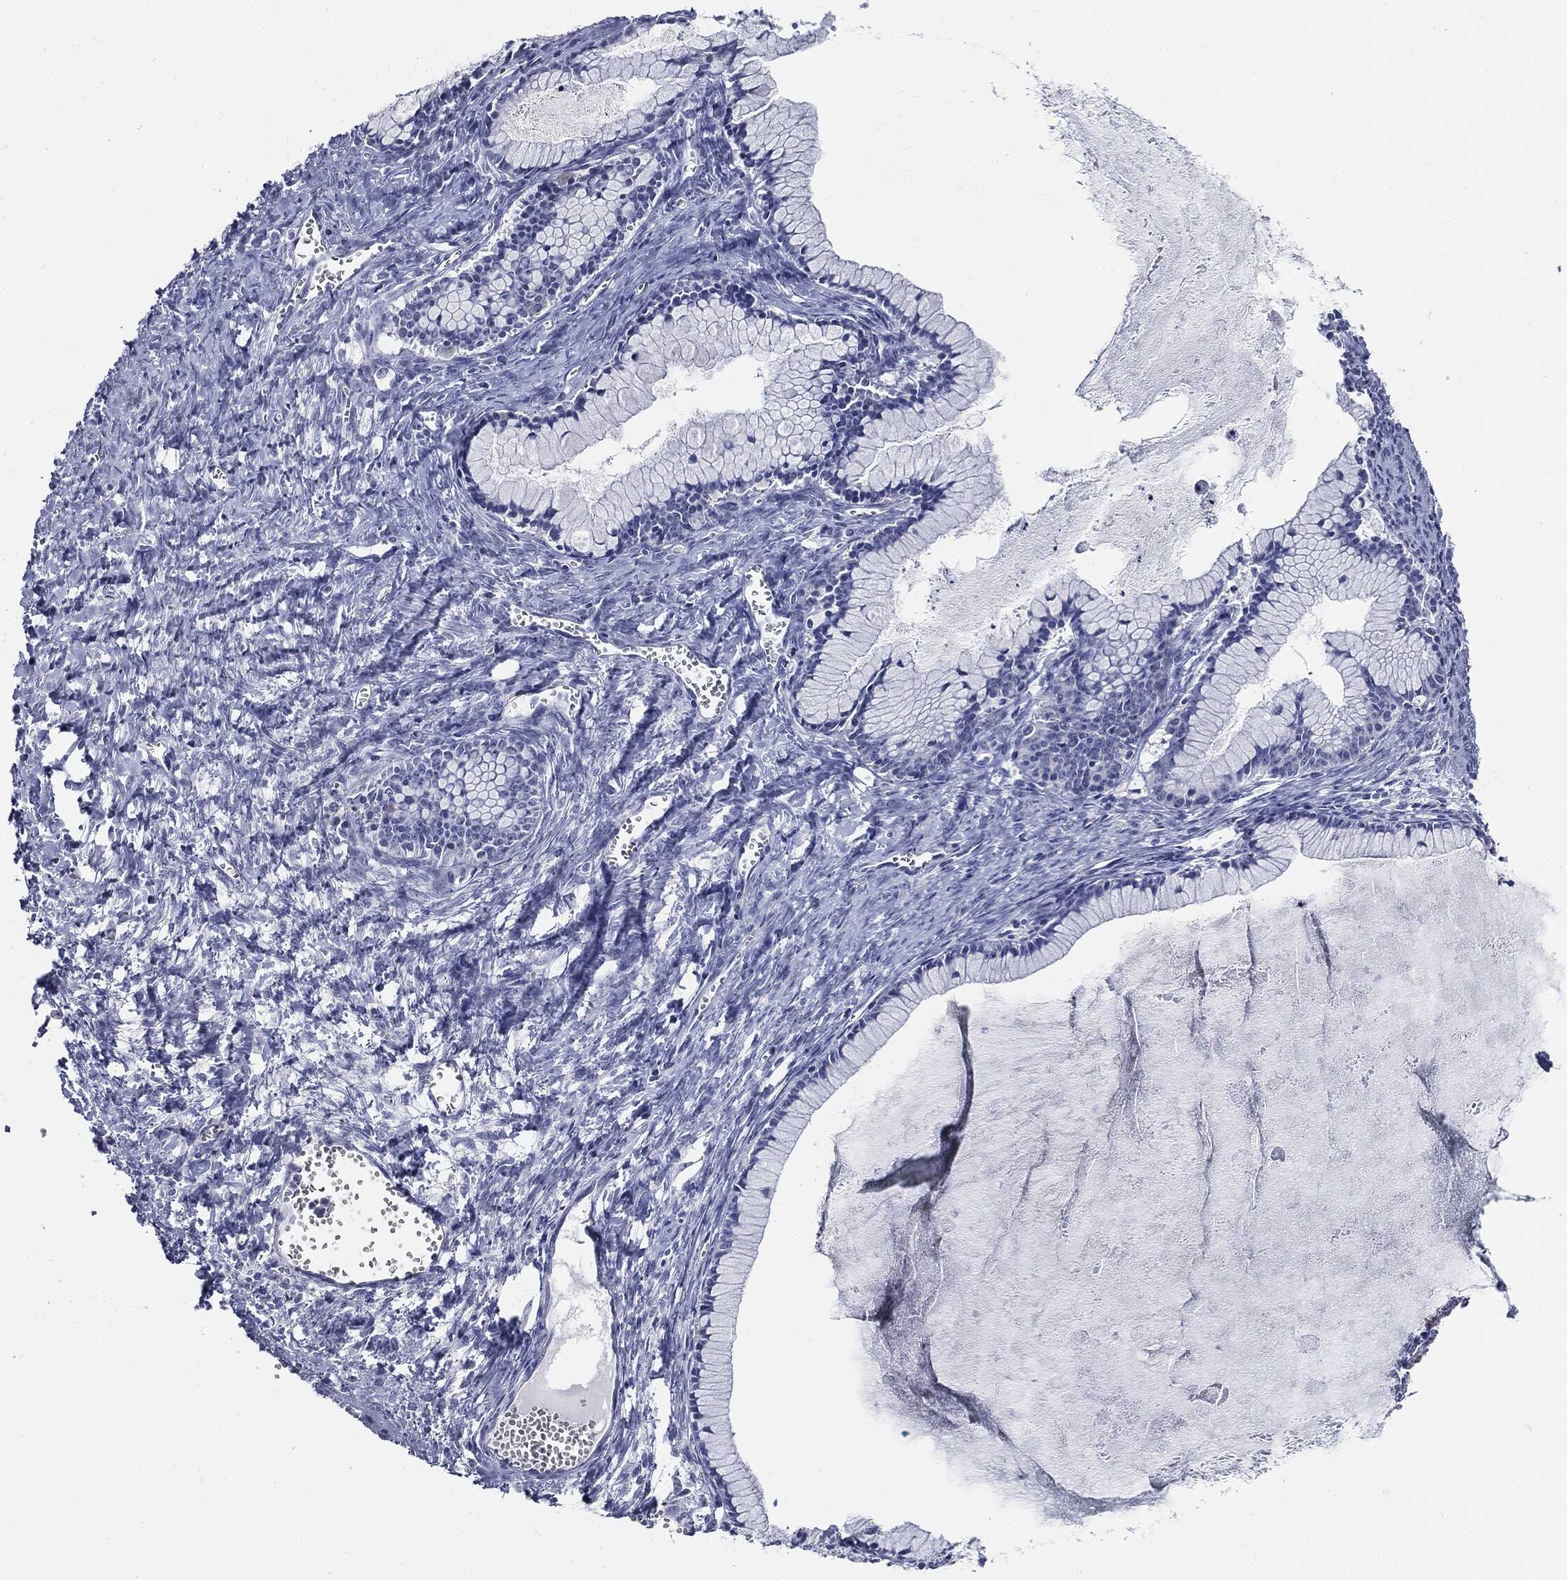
{"staining": {"intensity": "negative", "quantity": "none", "location": "none"}, "tissue": "ovarian cancer", "cell_type": "Tumor cells", "image_type": "cancer", "snomed": [{"axis": "morphology", "description": "Cystadenocarcinoma, mucinous, NOS"}, {"axis": "topography", "description": "Ovary"}], "caption": "Immunohistochemistry micrograph of ovarian cancer (mucinous cystadenocarcinoma) stained for a protein (brown), which displays no expression in tumor cells. (DAB immunohistochemistry (IHC) with hematoxylin counter stain).", "gene": "CGB1", "patient": {"sex": "female", "age": 41}}